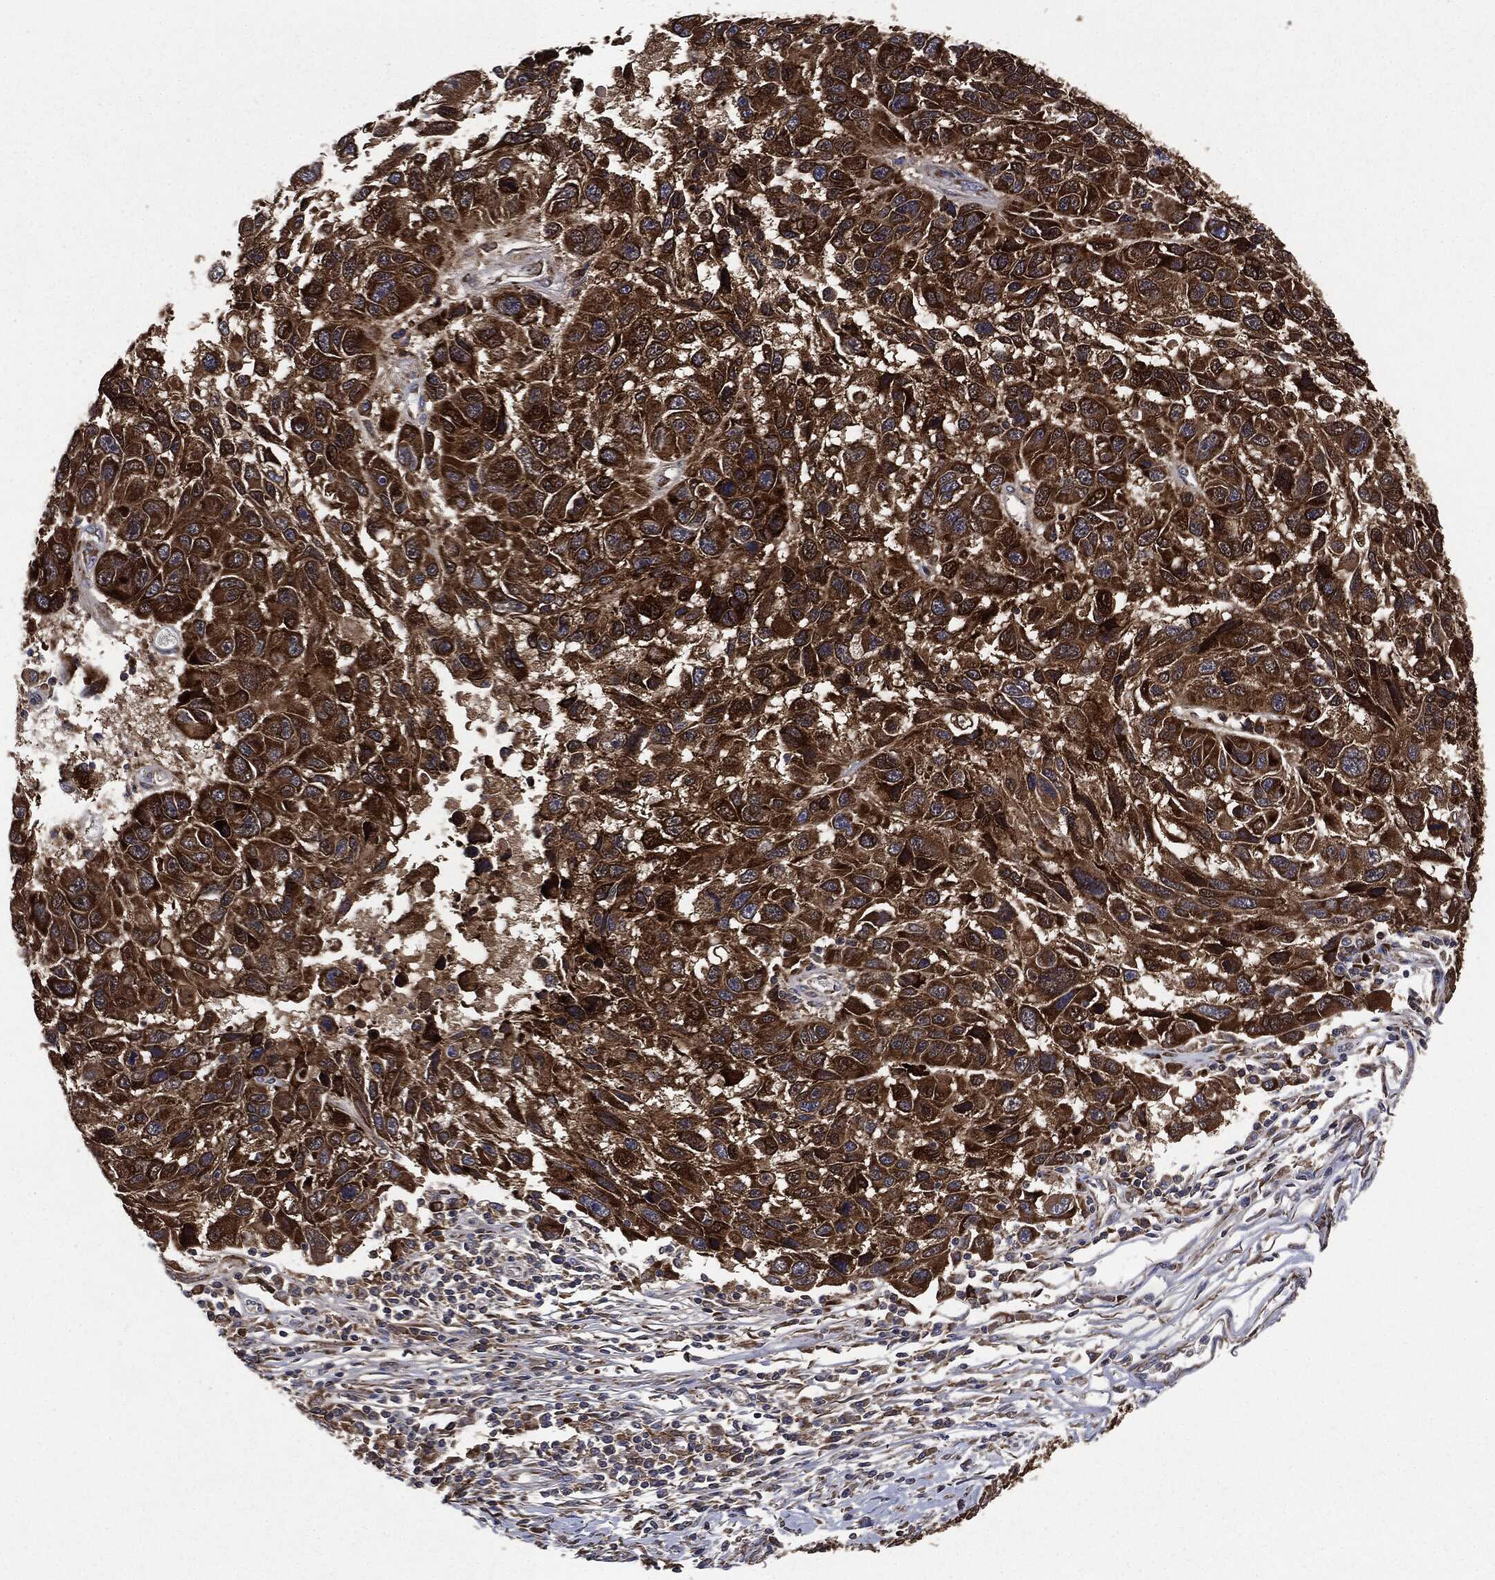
{"staining": {"intensity": "strong", "quantity": ">75%", "location": "cytoplasmic/membranous"}, "tissue": "melanoma", "cell_type": "Tumor cells", "image_type": "cancer", "snomed": [{"axis": "morphology", "description": "Malignant melanoma, NOS"}, {"axis": "topography", "description": "Skin"}], "caption": "Melanoma stained with immunohistochemistry exhibits strong cytoplasmic/membranous staining in approximately >75% of tumor cells. (brown staining indicates protein expression, while blue staining denotes nuclei).", "gene": "PLOD3", "patient": {"sex": "male", "age": 53}}